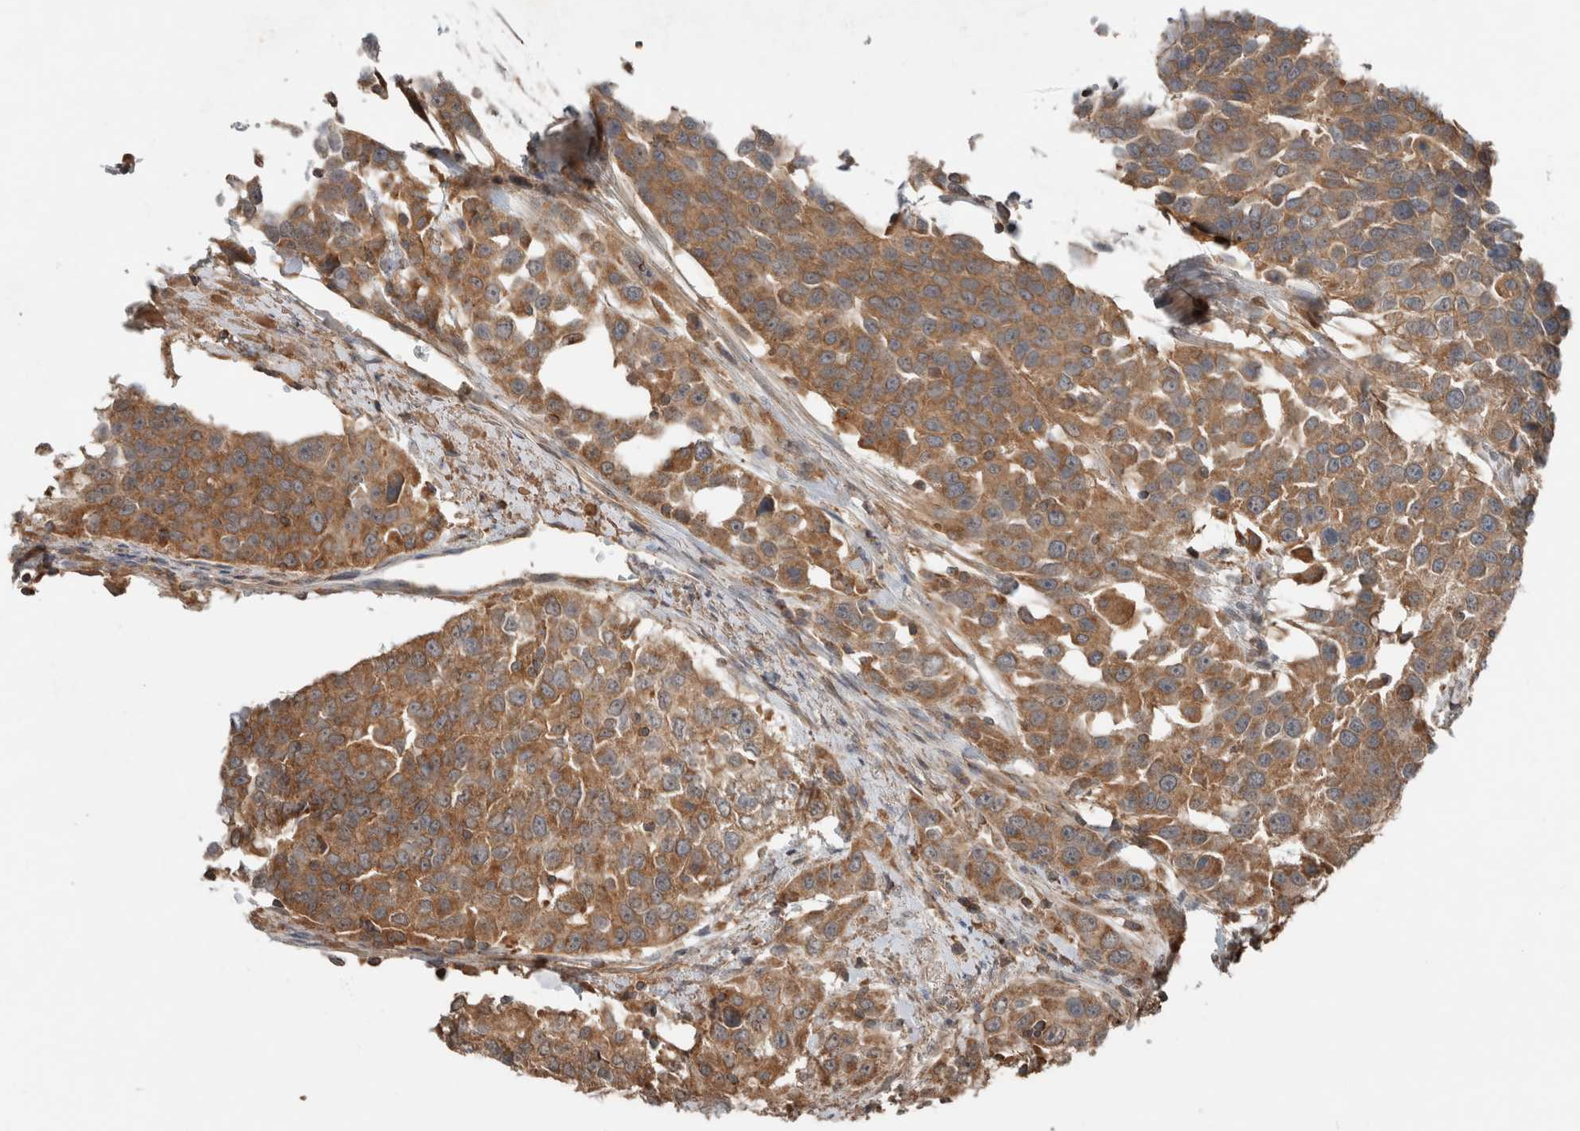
{"staining": {"intensity": "moderate", "quantity": ">75%", "location": "cytoplasmic/membranous"}, "tissue": "urothelial cancer", "cell_type": "Tumor cells", "image_type": "cancer", "snomed": [{"axis": "morphology", "description": "Urothelial carcinoma, High grade"}, {"axis": "topography", "description": "Urinary bladder"}], "caption": "Immunohistochemistry (IHC) of human urothelial carcinoma (high-grade) demonstrates medium levels of moderate cytoplasmic/membranous staining in approximately >75% of tumor cells.", "gene": "KLK14", "patient": {"sex": "female", "age": 80}}